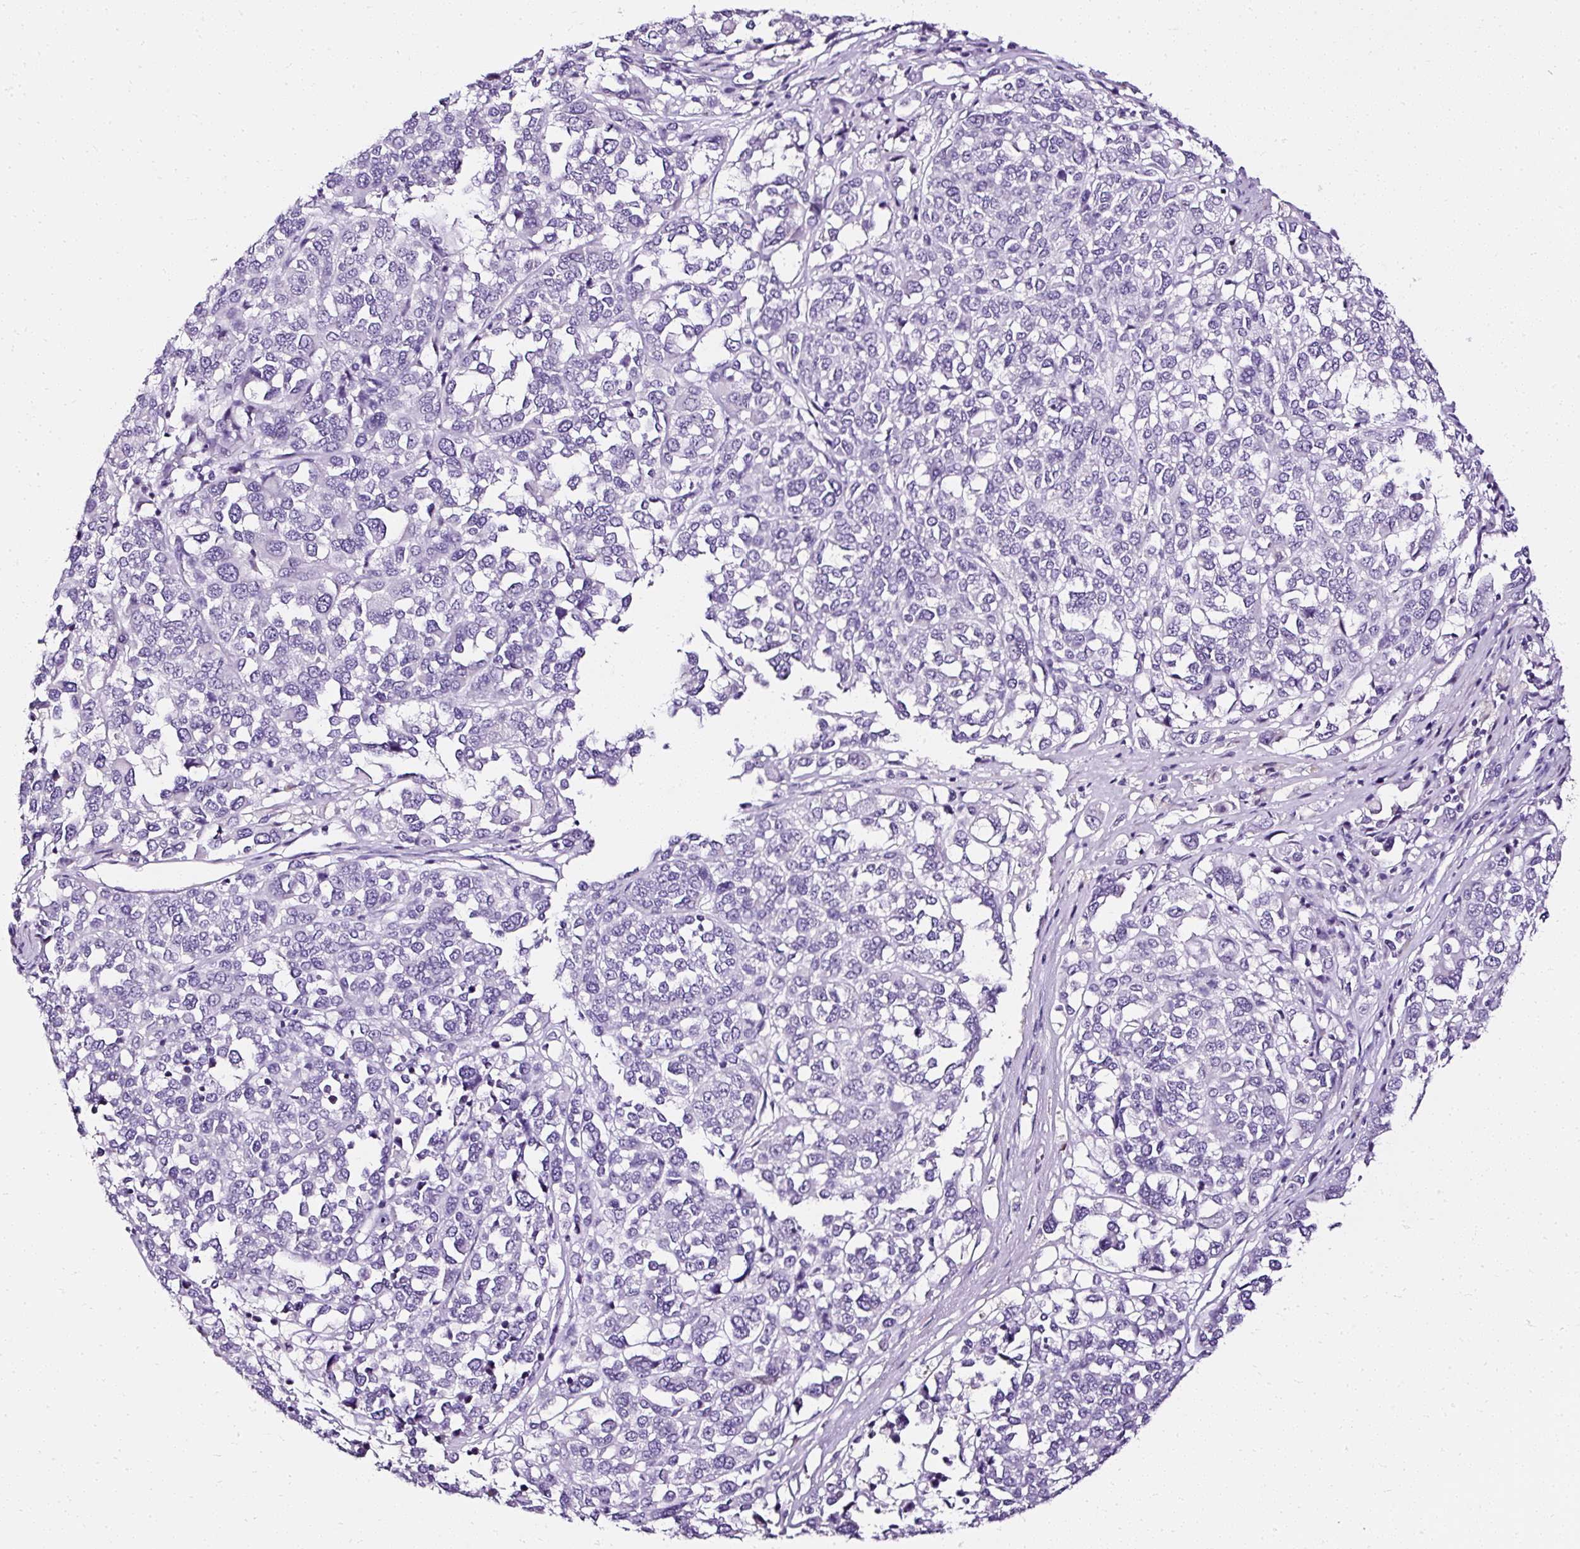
{"staining": {"intensity": "negative", "quantity": "none", "location": "none"}, "tissue": "melanoma", "cell_type": "Tumor cells", "image_type": "cancer", "snomed": [{"axis": "morphology", "description": "Malignant melanoma, Metastatic site"}, {"axis": "topography", "description": "Lymph node"}], "caption": "Immunohistochemistry image of neoplastic tissue: melanoma stained with DAB (3,3'-diaminobenzidine) demonstrates no significant protein positivity in tumor cells. (Stains: DAB immunohistochemistry with hematoxylin counter stain, Microscopy: brightfield microscopy at high magnification).", "gene": "ATP2A1", "patient": {"sex": "male", "age": 44}}